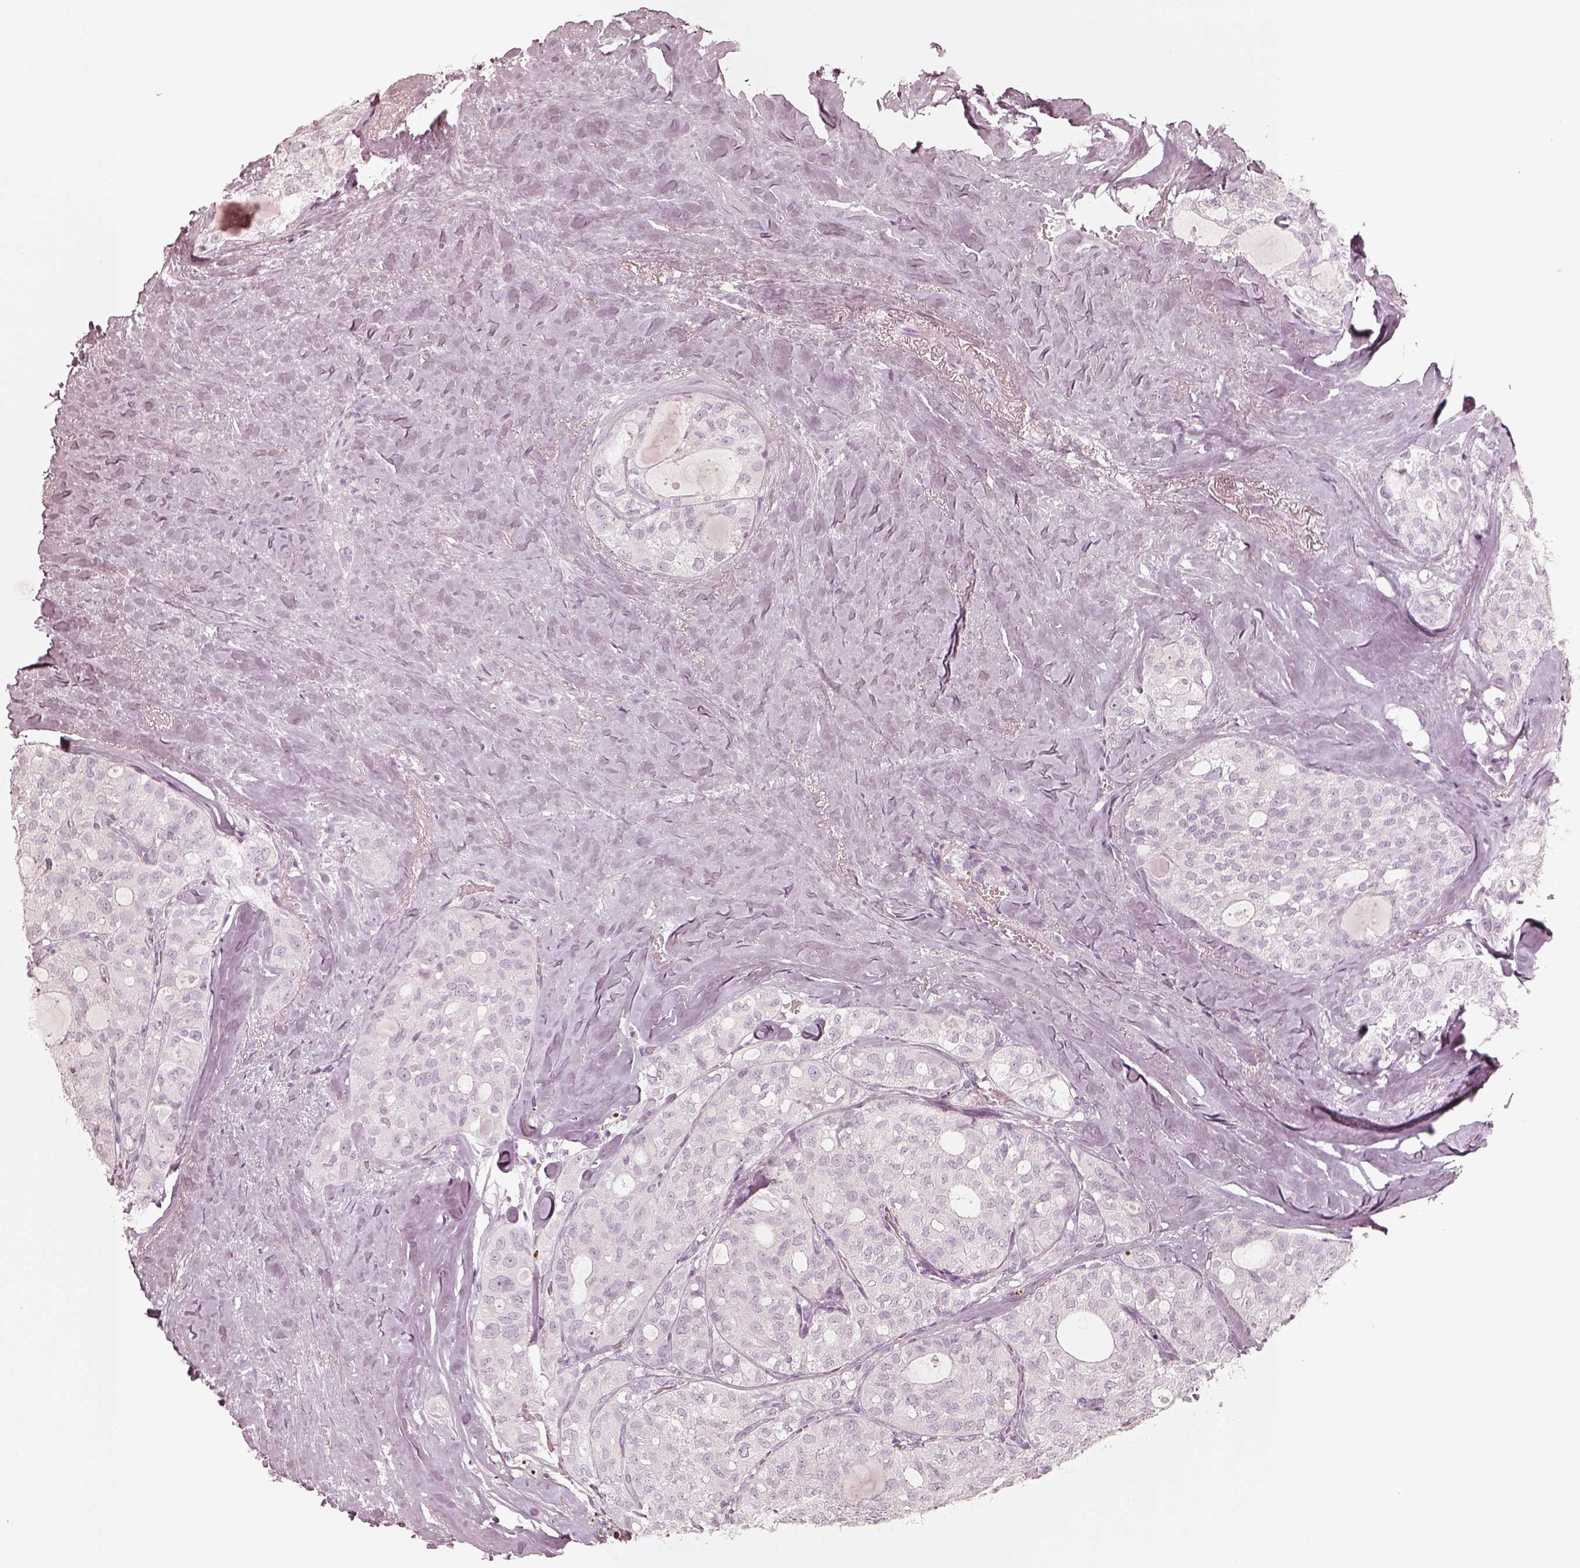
{"staining": {"intensity": "negative", "quantity": "none", "location": "none"}, "tissue": "thyroid cancer", "cell_type": "Tumor cells", "image_type": "cancer", "snomed": [{"axis": "morphology", "description": "Follicular adenoma carcinoma, NOS"}, {"axis": "topography", "description": "Thyroid gland"}], "caption": "An immunohistochemistry (IHC) micrograph of thyroid follicular adenoma carcinoma is shown. There is no staining in tumor cells of thyroid follicular adenoma carcinoma.", "gene": "KRT72", "patient": {"sex": "male", "age": 75}}